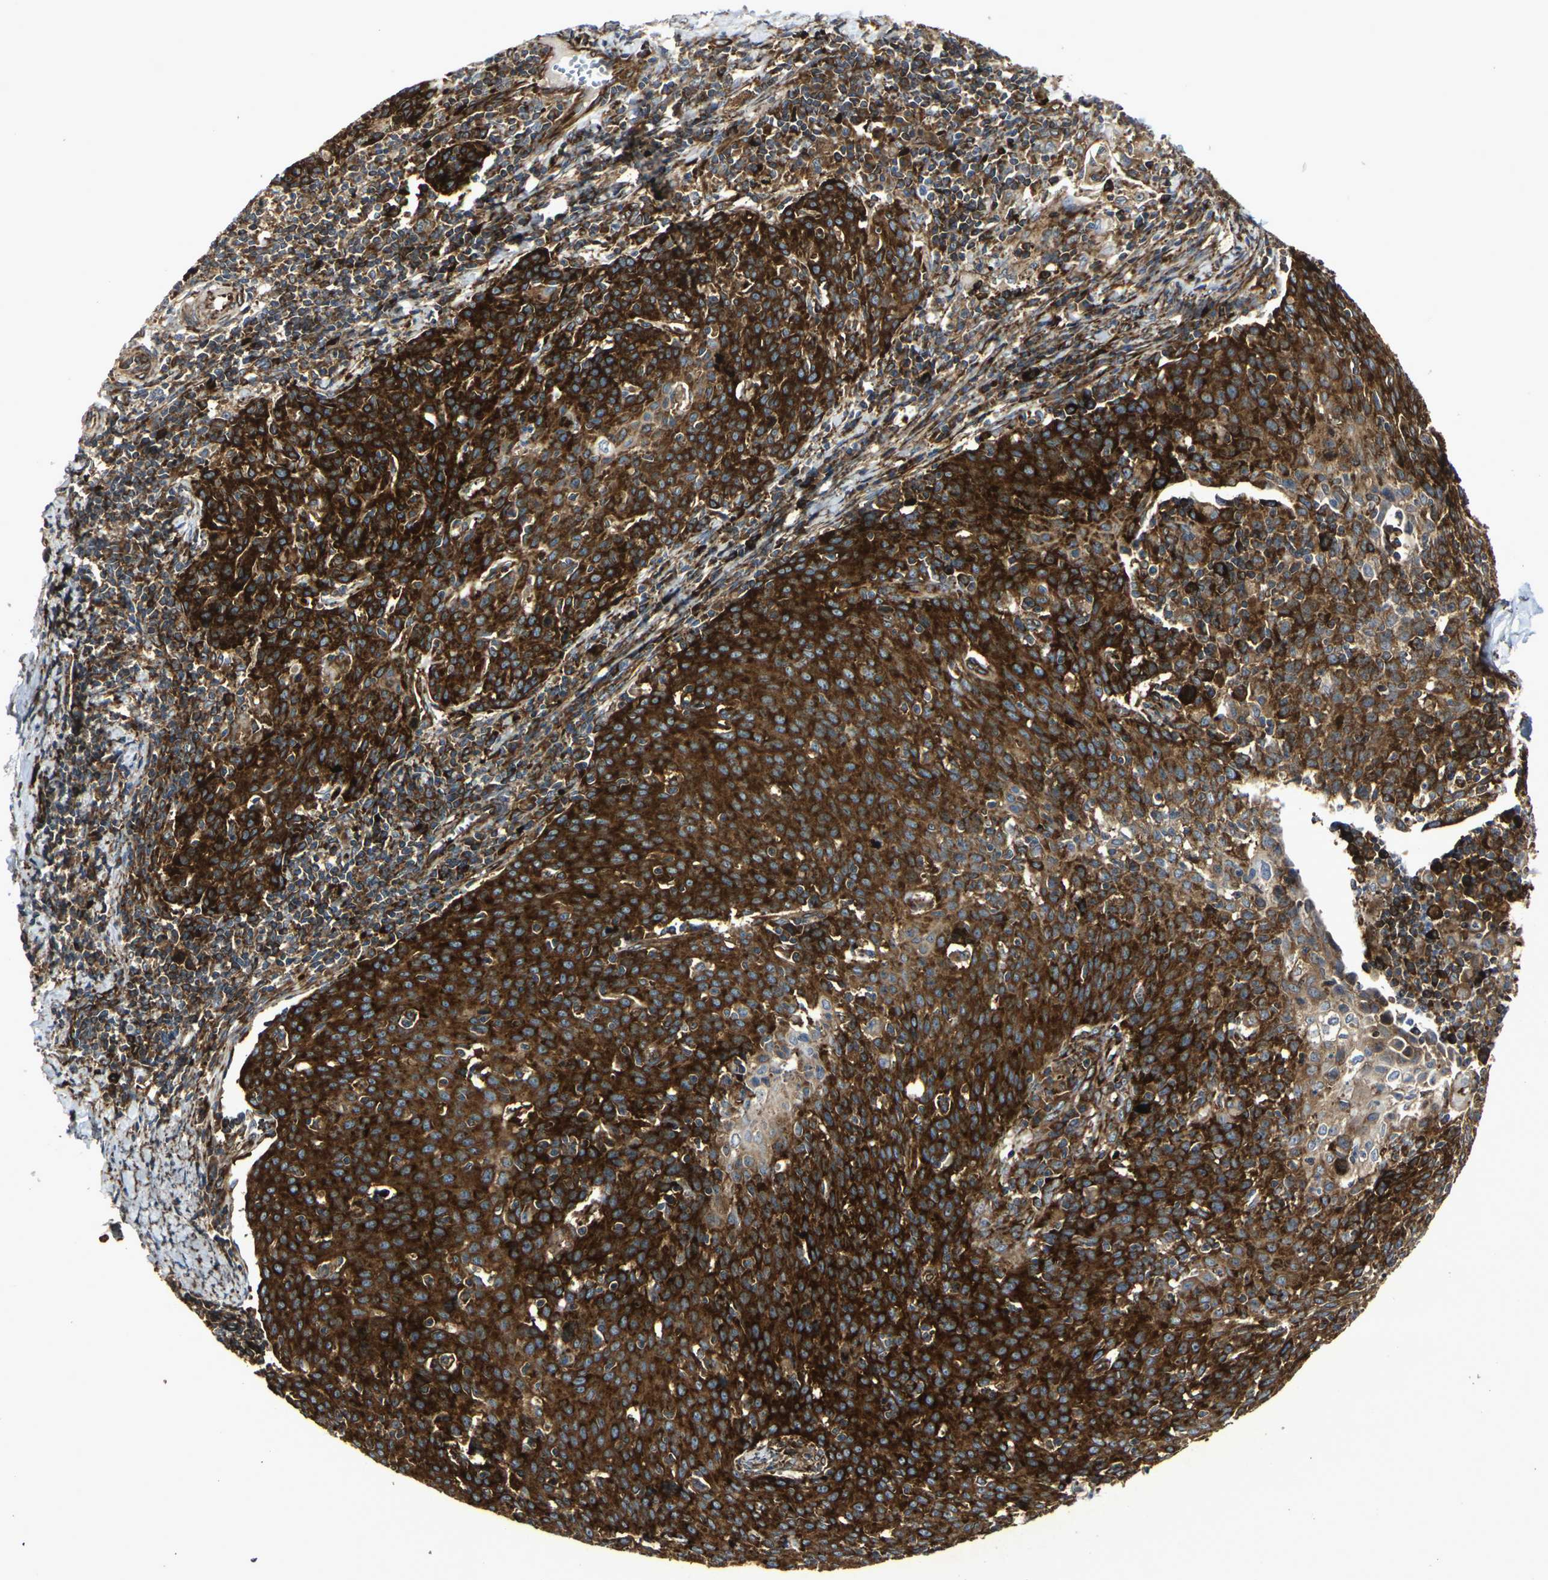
{"staining": {"intensity": "strong", "quantity": ">75%", "location": "cytoplasmic/membranous"}, "tissue": "cervical cancer", "cell_type": "Tumor cells", "image_type": "cancer", "snomed": [{"axis": "morphology", "description": "Squamous cell carcinoma, NOS"}, {"axis": "topography", "description": "Cervix"}], "caption": "The histopathology image demonstrates immunohistochemical staining of cervical cancer. There is strong cytoplasmic/membranous staining is present in approximately >75% of tumor cells. The staining was performed using DAB, with brown indicating positive protein expression. Nuclei are stained blue with hematoxylin.", "gene": "MARCHF2", "patient": {"sex": "female", "age": 38}}